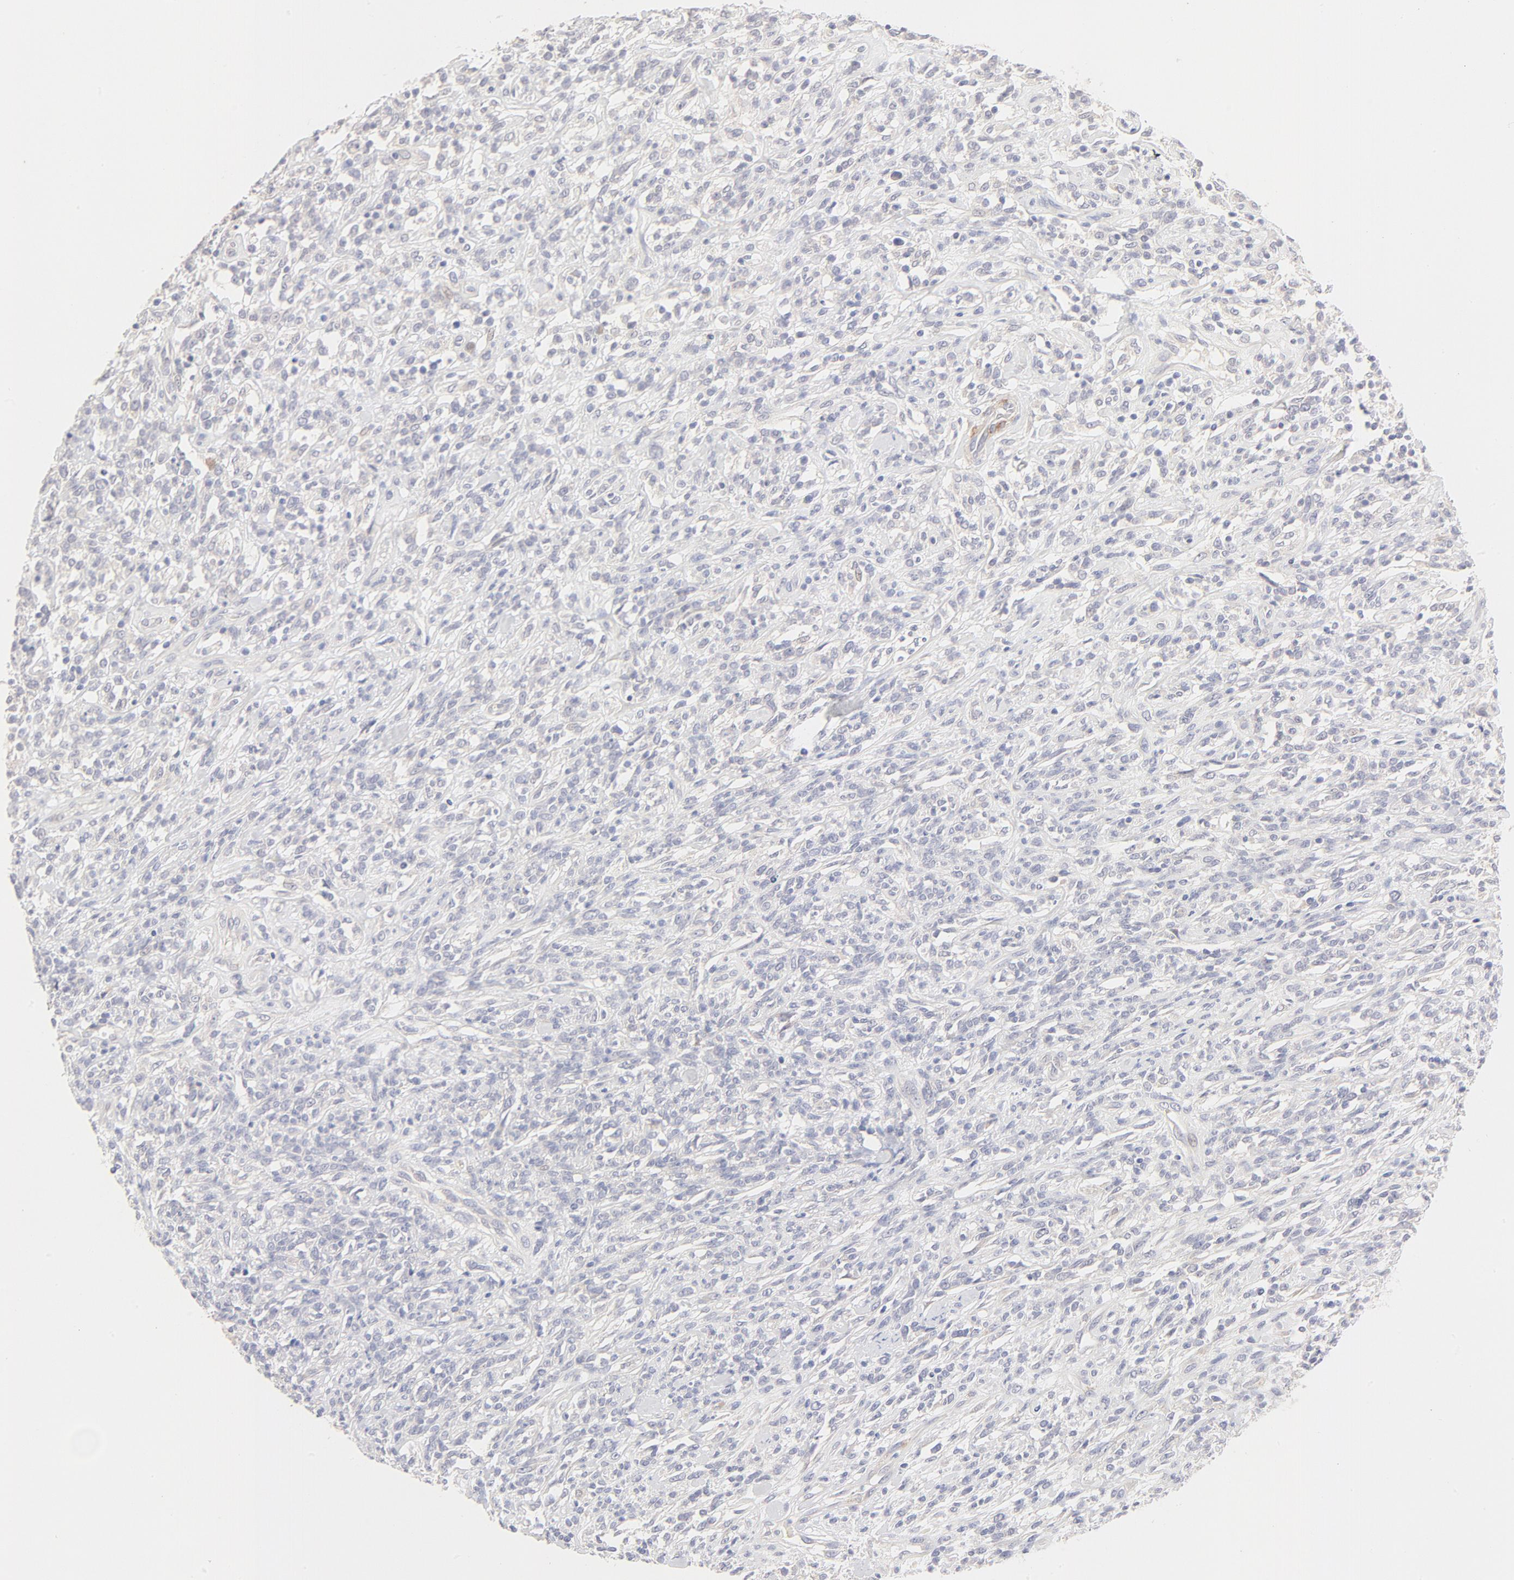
{"staining": {"intensity": "negative", "quantity": "none", "location": "none"}, "tissue": "lymphoma", "cell_type": "Tumor cells", "image_type": "cancer", "snomed": [{"axis": "morphology", "description": "Malignant lymphoma, non-Hodgkin's type, High grade"}, {"axis": "topography", "description": "Lymph node"}], "caption": "Histopathology image shows no significant protein expression in tumor cells of lymphoma. Nuclei are stained in blue.", "gene": "NKX2-2", "patient": {"sex": "female", "age": 73}}